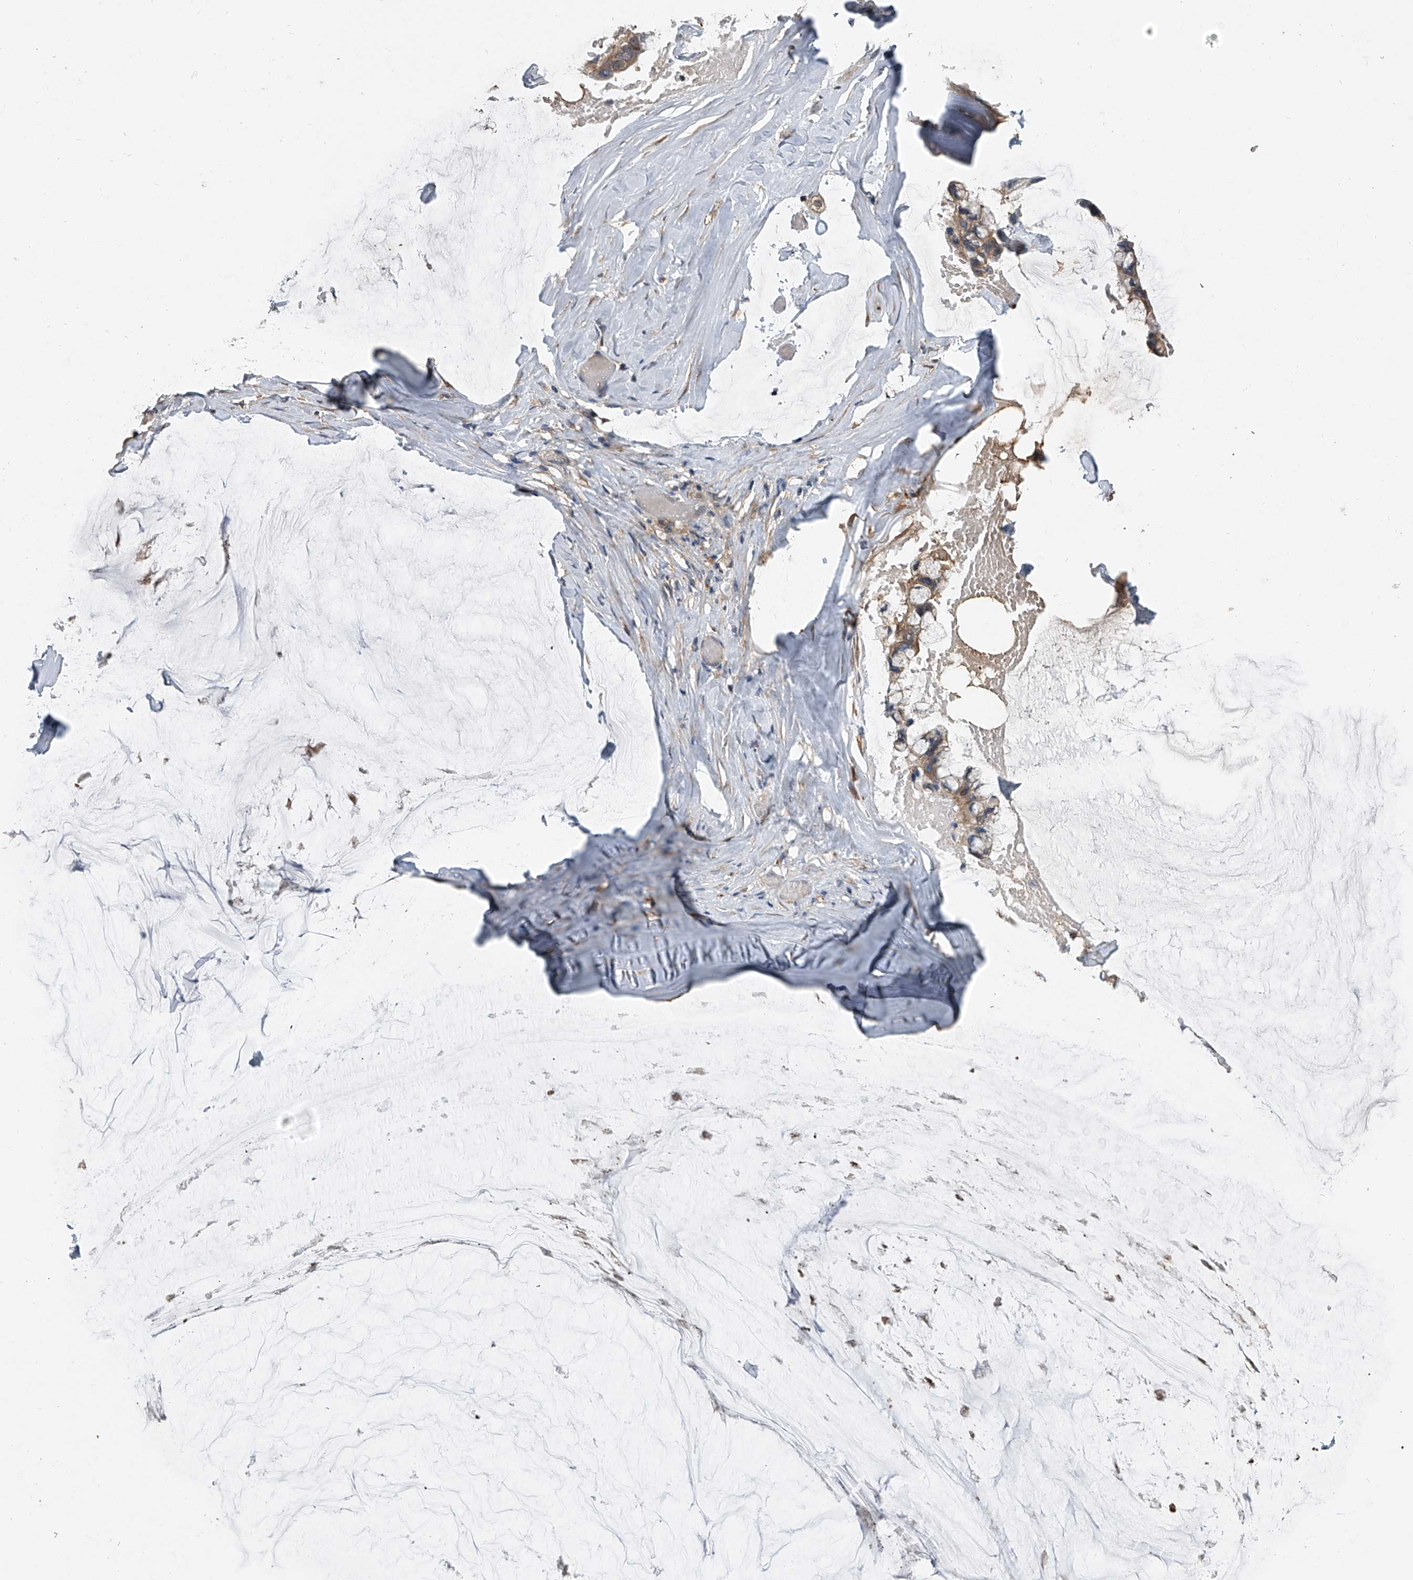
{"staining": {"intensity": "weak", "quantity": ">75%", "location": "cytoplasmic/membranous"}, "tissue": "ovarian cancer", "cell_type": "Tumor cells", "image_type": "cancer", "snomed": [{"axis": "morphology", "description": "Cystadenocarcinoma, mucinous, NOS"}, {"axis": "topography", "description": "Ovary"}], "caption": "Protein analysis of mucinous cystadenocarcinoma (ovarian) tissue displays weak cytoplasmic/membranous positivity in approximately >75% of tumor cells.", "gene": "DOCK9", "patient": {"sex": "female", "age": 39}}